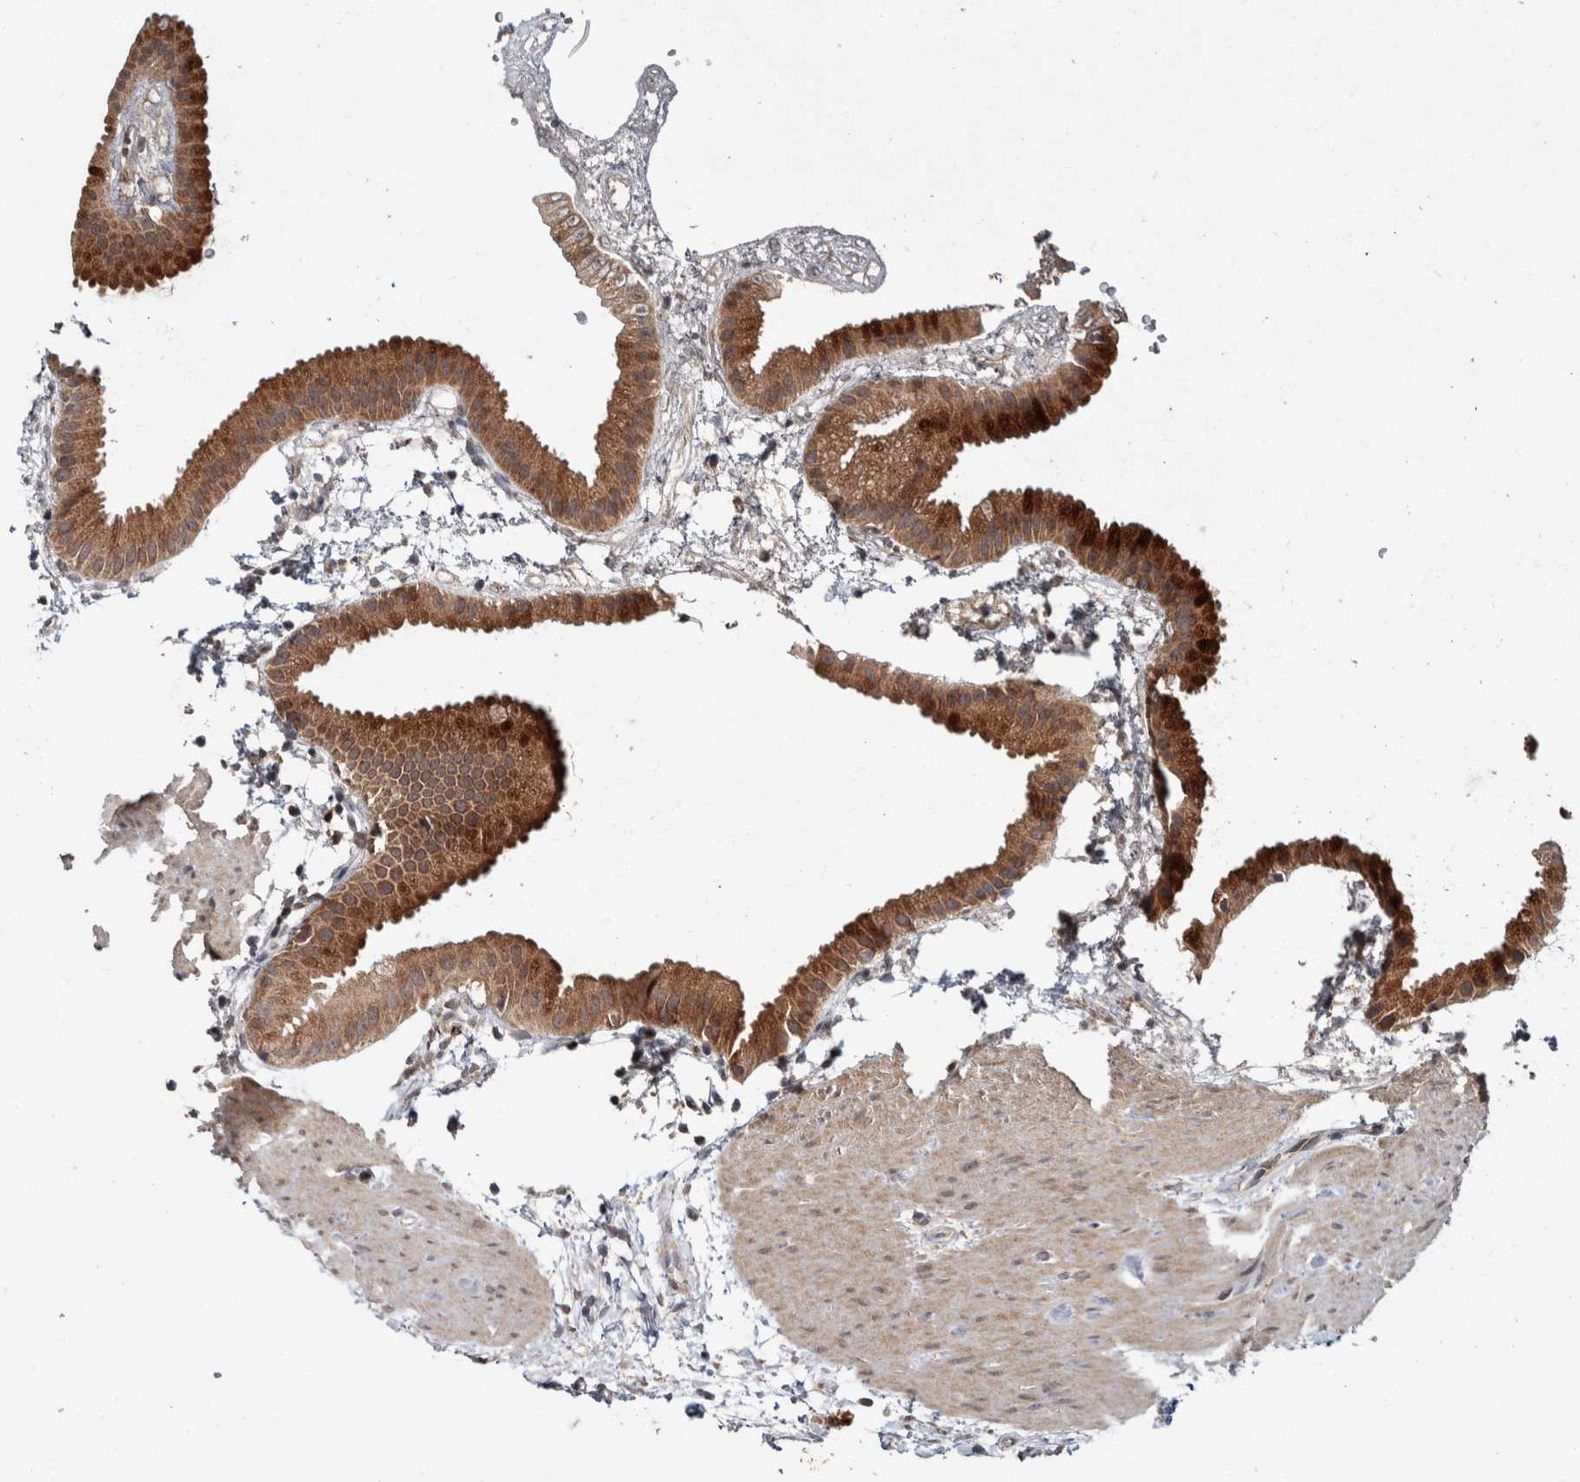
{"staining": {"intensity": "strong", "quantity": ">75%", "location": "cytoplasmic/membranous"}, "tissue": "gallbladder", "cell_type": "Glandular cells", "image_type": "normal", "snomed": [{"axis": "morphology", "description": "Normal tissue, NOS"}, {"axis": "topography", "description": "Gallbladder"}], "caption": "The micrograph displays a brown stain indicating the presence of a protein in the cytoplasmic/membranous of glandular cells in gallbladder. (IHC, brightfield microscopy, high magnification).", "gene": "HMOX2", "patient": {"sex": "female", "age": 64}}